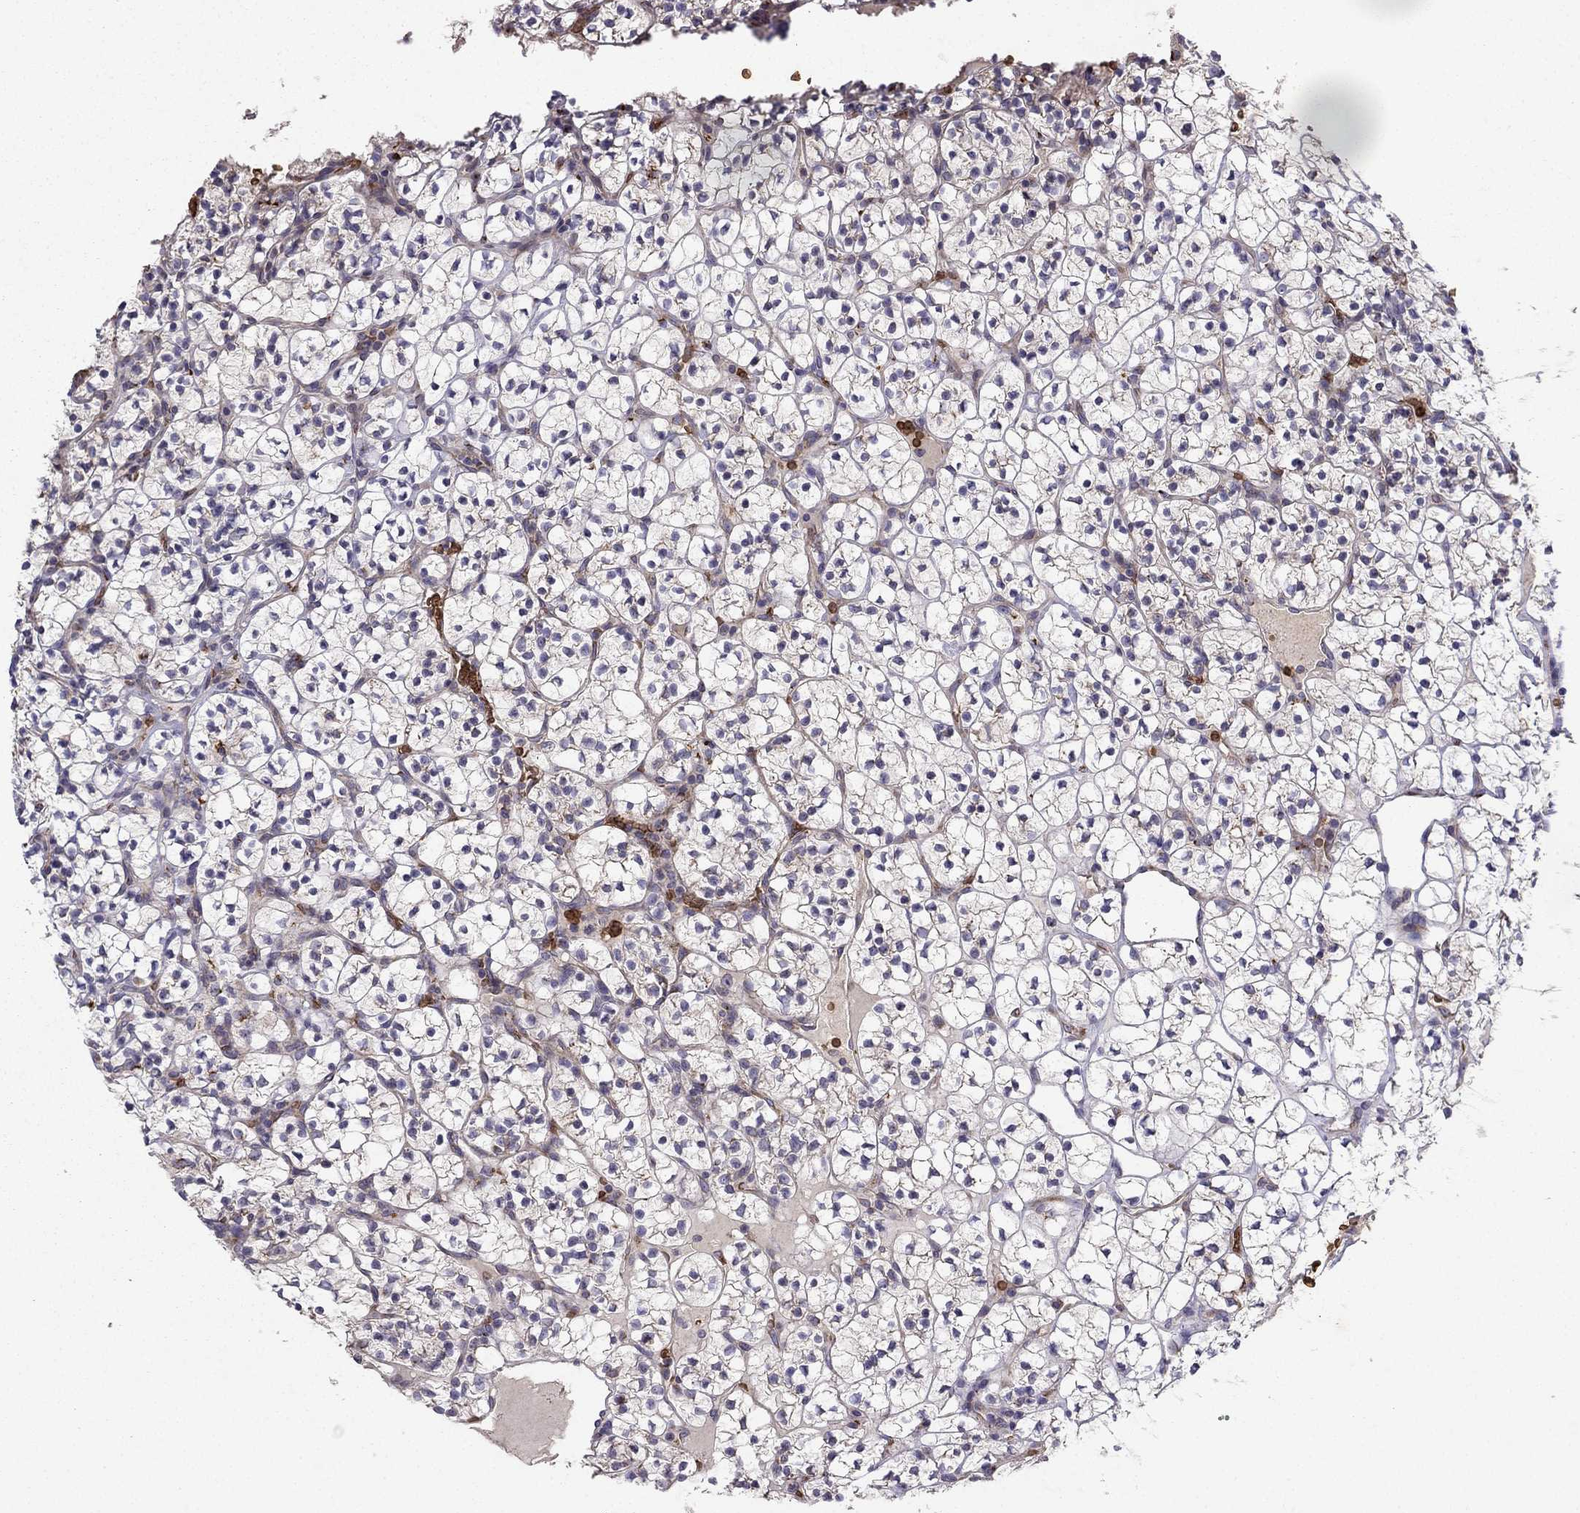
{"staining": {"intensity": "negative", "quantity": "none", "location": "none"}, "tissue": "renal cancer", "cell_type": "Tumor cells", "image_type": "cancer", "snomed": [{"axis": "morphology", "description": "Adenocarcinoma, NOS"}, {"axis": "topography", "description": "Kidney"}], "caption": "Immunohistochemistry (IHC) histopathology image of neoplastic tissue: human adenocarcinoma (renal) stained with DAB (3,3'-diaminobenzidine) exhibits no significant protein staining in tumor cells.", "gene": "B4GALT7", "patient": {"sex": "female", "age": 89}}